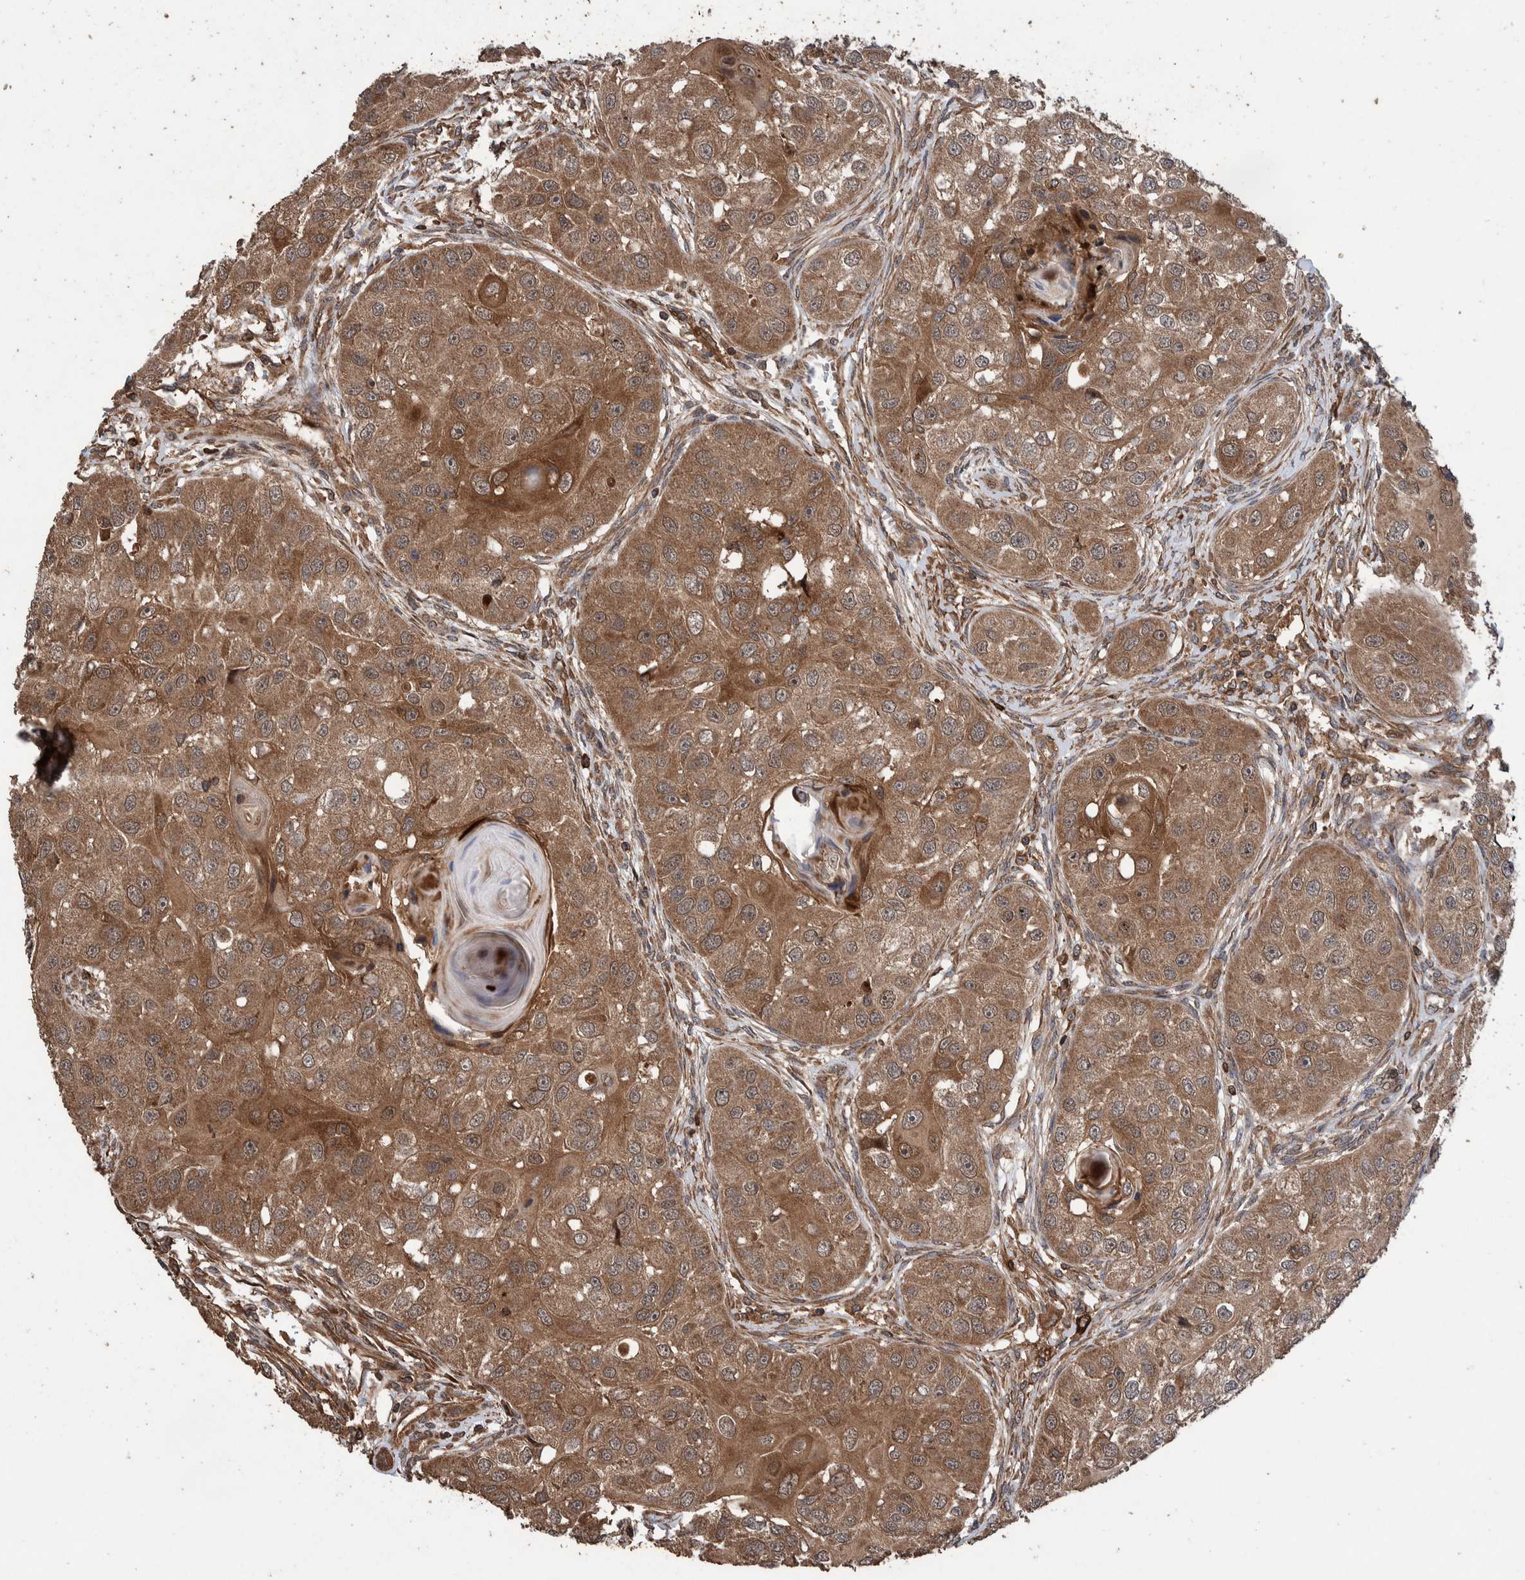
{"staining": {"intensity": "moderate", "quantity": ">75%", "location": "cytoplasmic/membranous"}, "tissue": "head and neck cancer", "cell_type": "Tumor cells", "image_type": "cancer", "snomed": [{"axis": "morphology", "description": "Normal tissue, NOS"}, {"axis": "morphology", "description": "Squamous cell carcinoma, NOS"}, {"axis": "topography", "description": "Skeletal muscle"}, {"axis": "topography", "description": "Head-Neck"}], "caption": "Moderate cytoplasmic/membranous protein expression is seen in approximately >75% of tumor cells in squamous cell carcinoma (head and neck).", "gene": "TRIM16", "patient": {"sex": "male", "age": 51}}